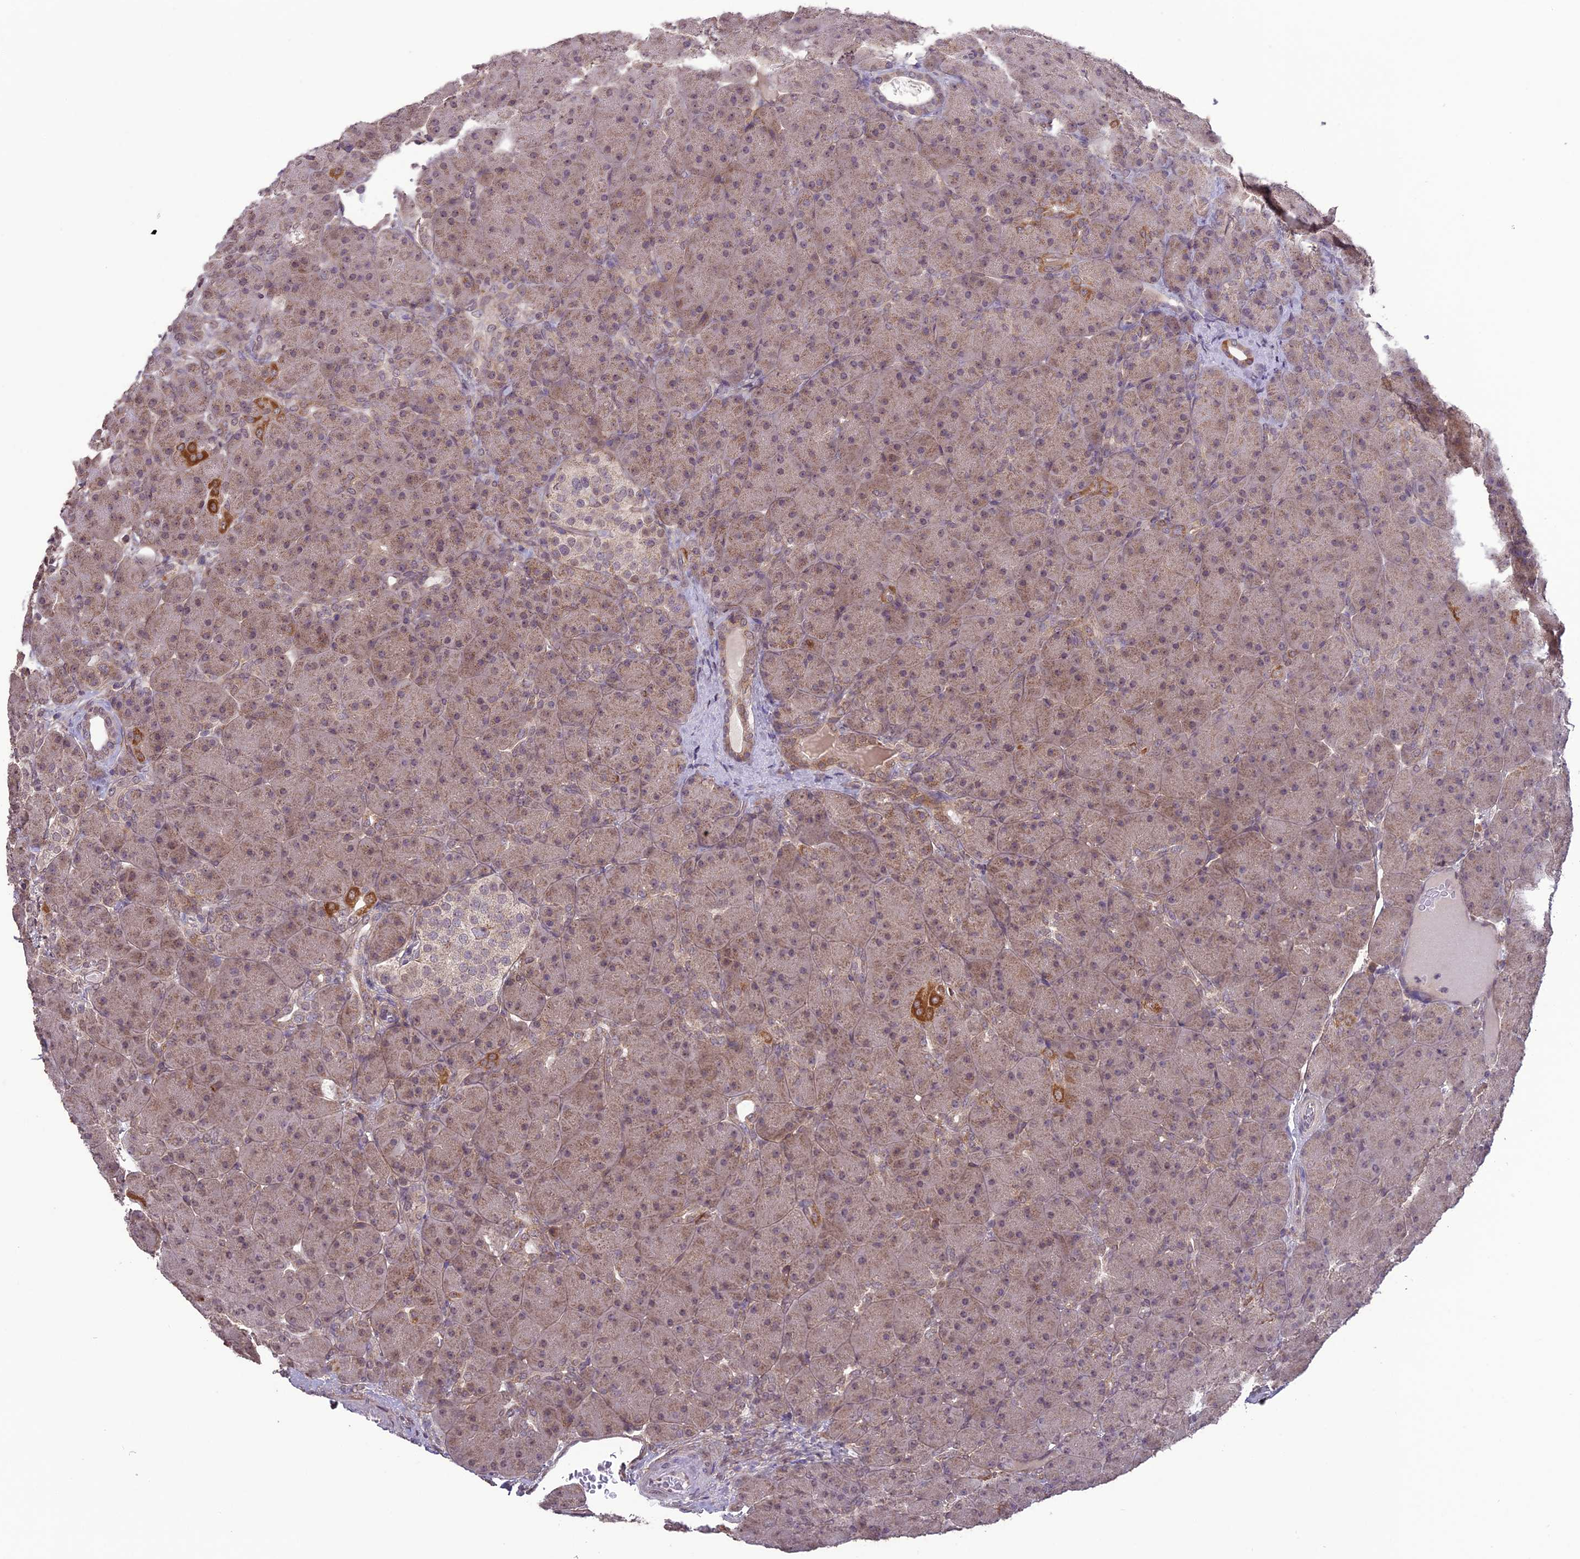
{"staining": {"intensity": "weak", "quantity": "25%-75%", "location": "cytoplasmic/membranous"}, "tissue": "pancreas", "cell_type": "Exocrine glandular cells", "image_type": "normal", "snomed": [{"axis": "morphology", "description": "Normal tissue, NOS"}, {"axis": "topography", "description": "Pancreas"}], "caption": "The photomicrograph reveals immunohistochemical staining of unremarkable pancreas. There is weak cytoplasmic/membranous staining is identified in approximately 25%-75% of exocrine glandular cells.", "gene": "ERG28", "patient": {"sex": "male", "age": 66}}